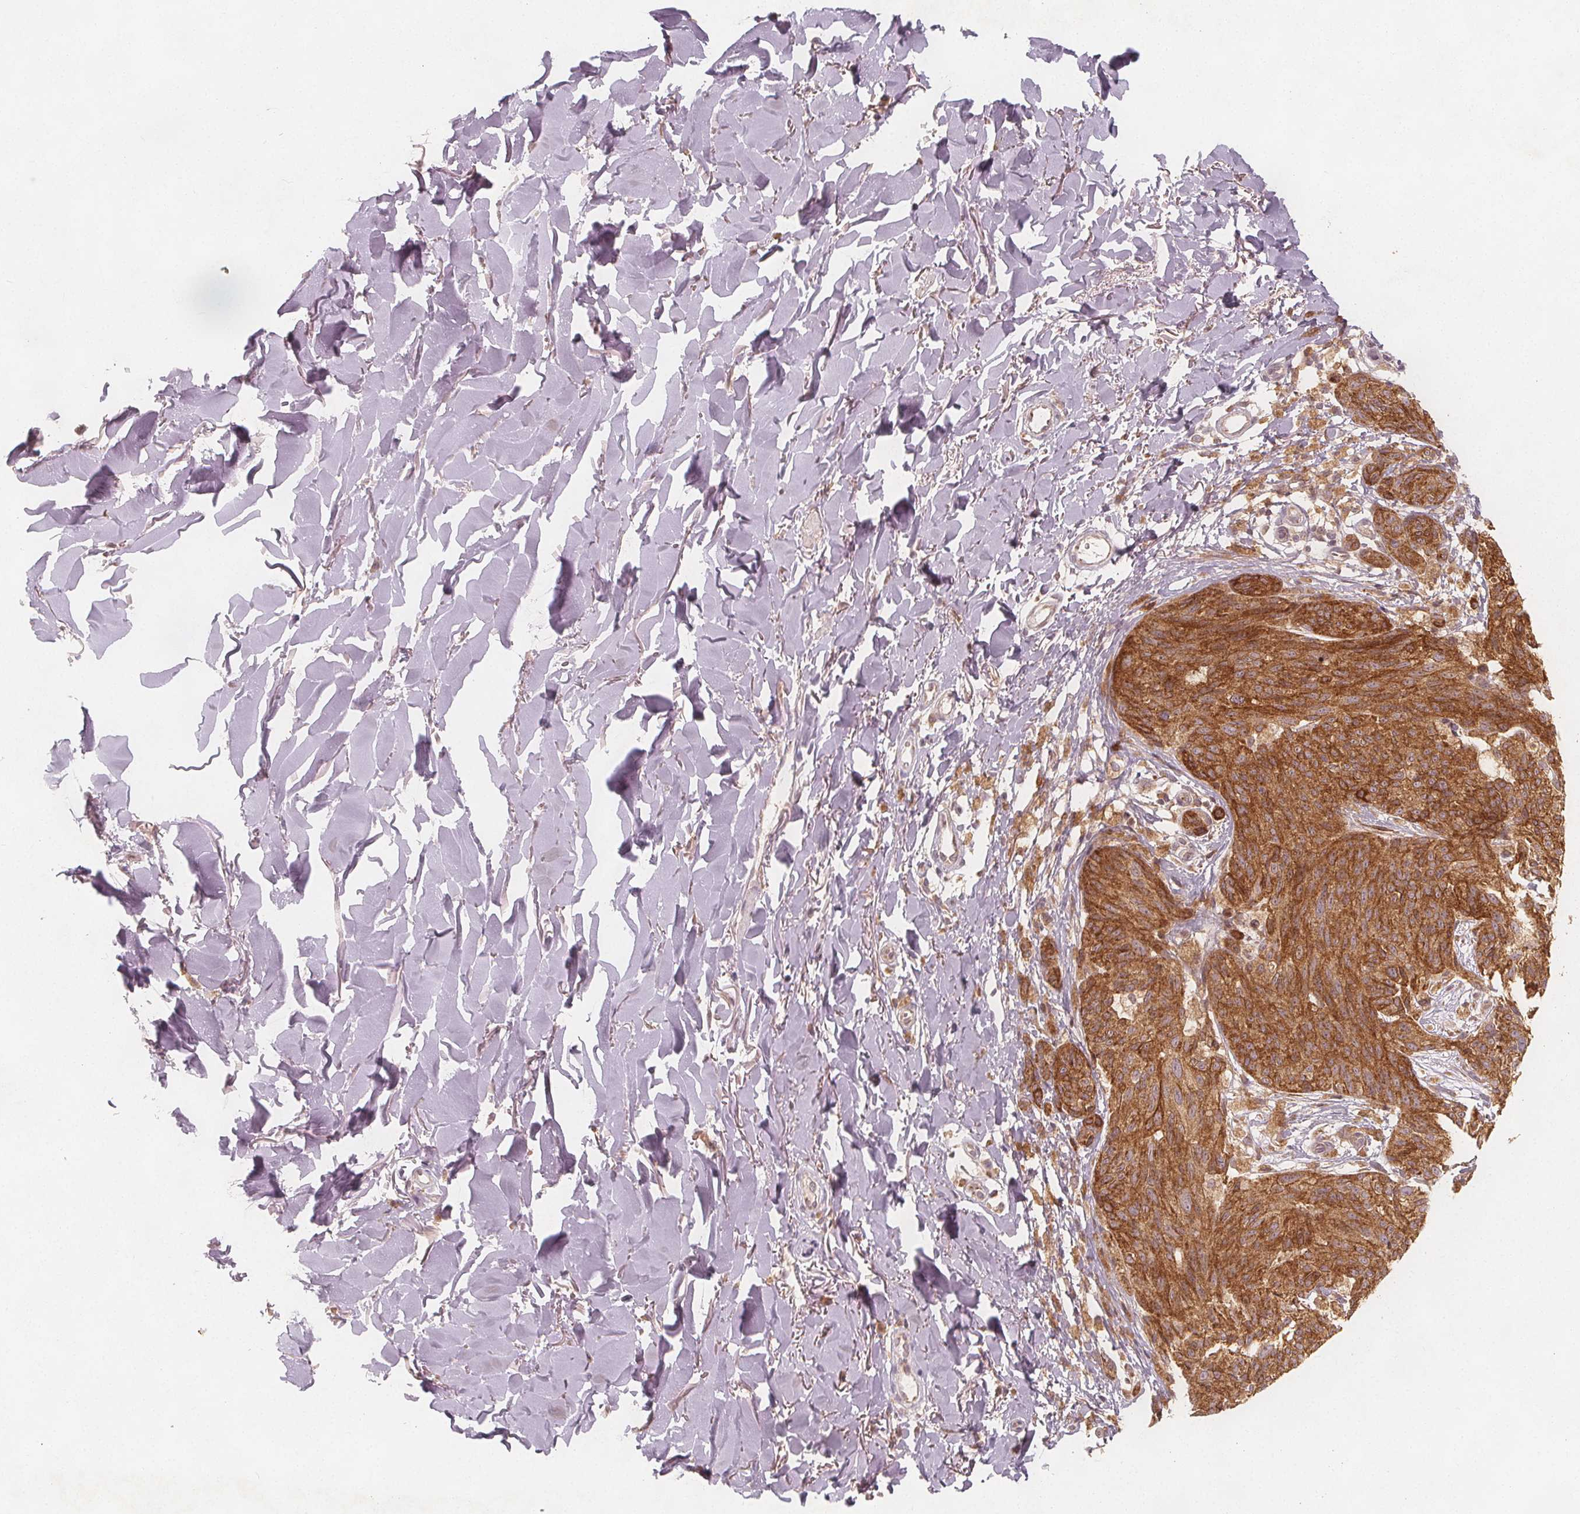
{"staining": {"intensity": "strong", "quantity": ">75%", "location": "cytoplasmic/membranous"}, "tissue": "melanoma", "cell_type": "Tumor cells", "image_type": "cancer", "snomed": [{"axis": "morphology", "description": "Malignant melanoma, NOS"}, {"axis": "topography", "description": "Skin"}], "caption": "An immunohistochemistry micrograph of tumor tissue is shown. Protein staining in brown labels strong cytoplasmic/membranous positivity in malignant melanoma within tumor cells.", "gene": "NCSTN", "patient": {"sex": "female", "age": 87}}